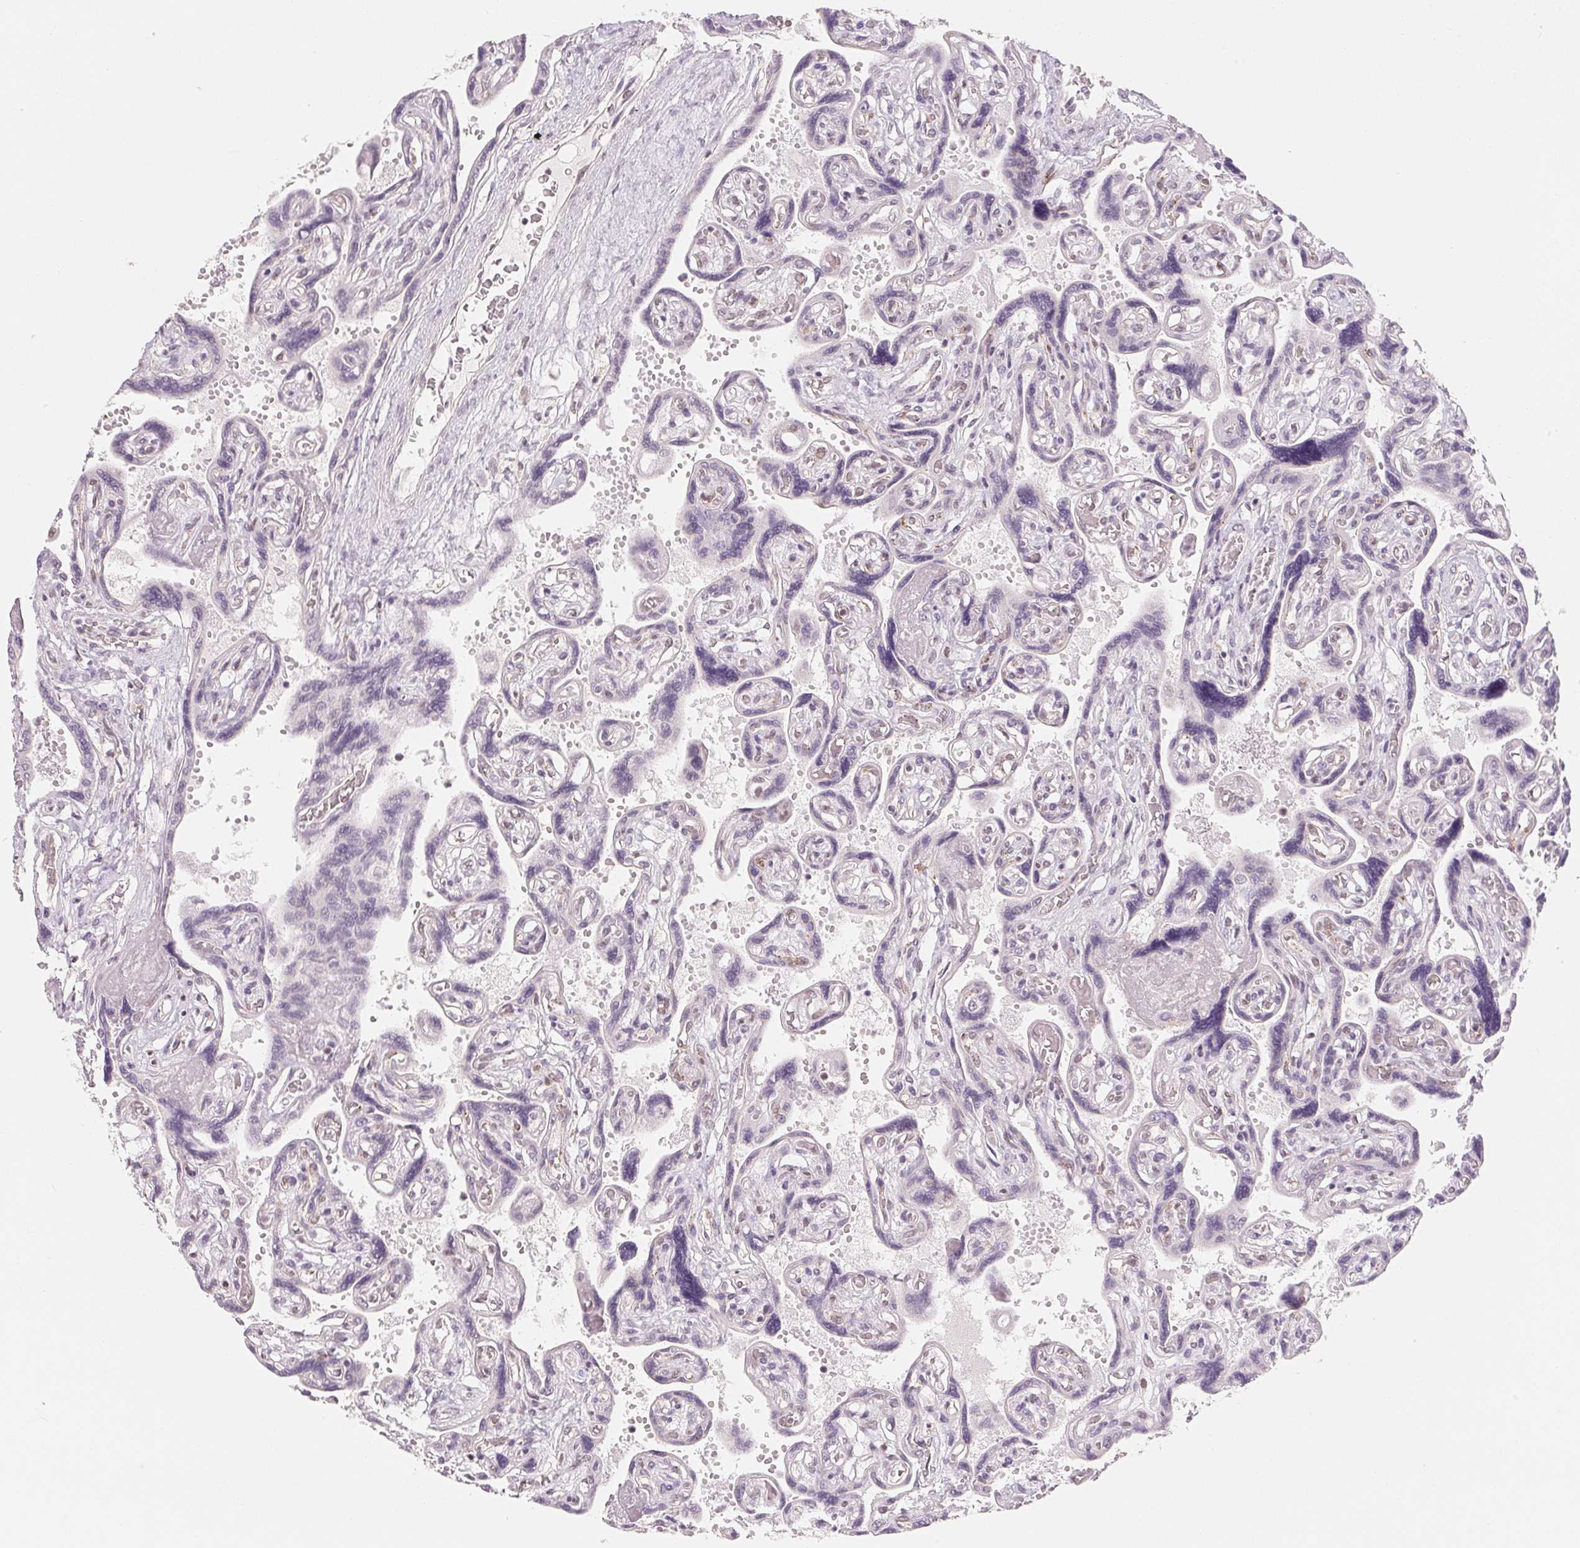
{"staining": {"intensity": "moderate", "quantity": ">75%", "location": "nuclear"}, "tissue": "placenta", "cell_type": "Decidual cells", "image_type": "normal", "snomed": [{"axis": "morphology", "description": "Normal tissue, NOS"}, {"axis": "topography", "description": "Placenta"}], "caption": "Decidual cells demonstrate medium levels of moderate nuclear expression in about >75% of cells in normal human placenta.", "gene": "NXF3", "patient": {"sex": "female", "age": 32}}